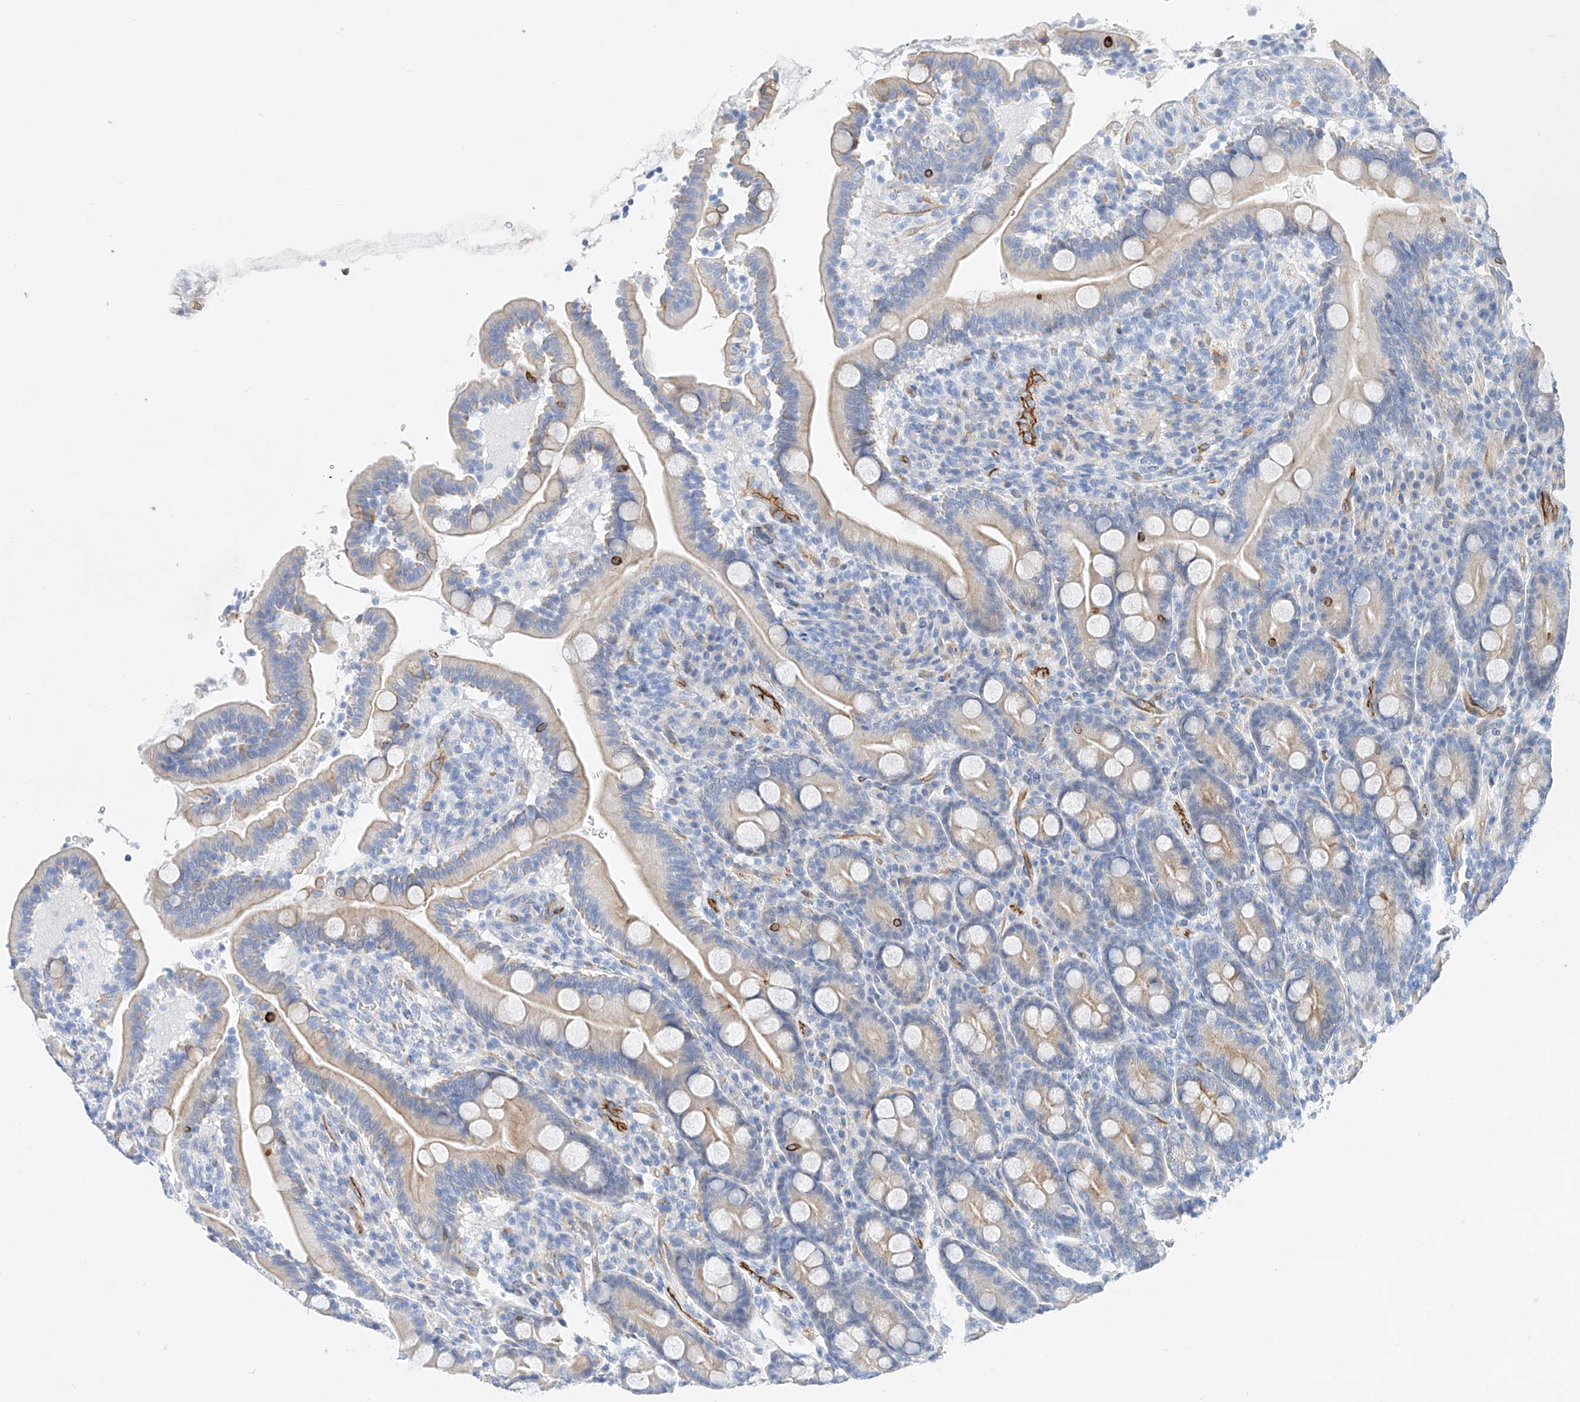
{"staining": {"intensity": "weak", "quantity": "25%-75%", "location": "cytoplasmic/membranous"}, "tissue": "duodenum", "cell_type": "Glandular cells", "image_type": "normal", "snomed": [{"axis": "morphology", "description": "Normal tissue, NOS"}, {"axis": "topography", "description": "Duodenum"}], "caption": "Immunohistochemistry (IHC) of unremarkable duodenum demonstrates low levels of weak cytoplasmic/membranous expression in approximately 25%-75% of glandular cells. (DAB IHC, brown staining for protein, blue staining for nuclei).", "gene": "SBSPON", "patient": {"sex": "male", "age": 35}}